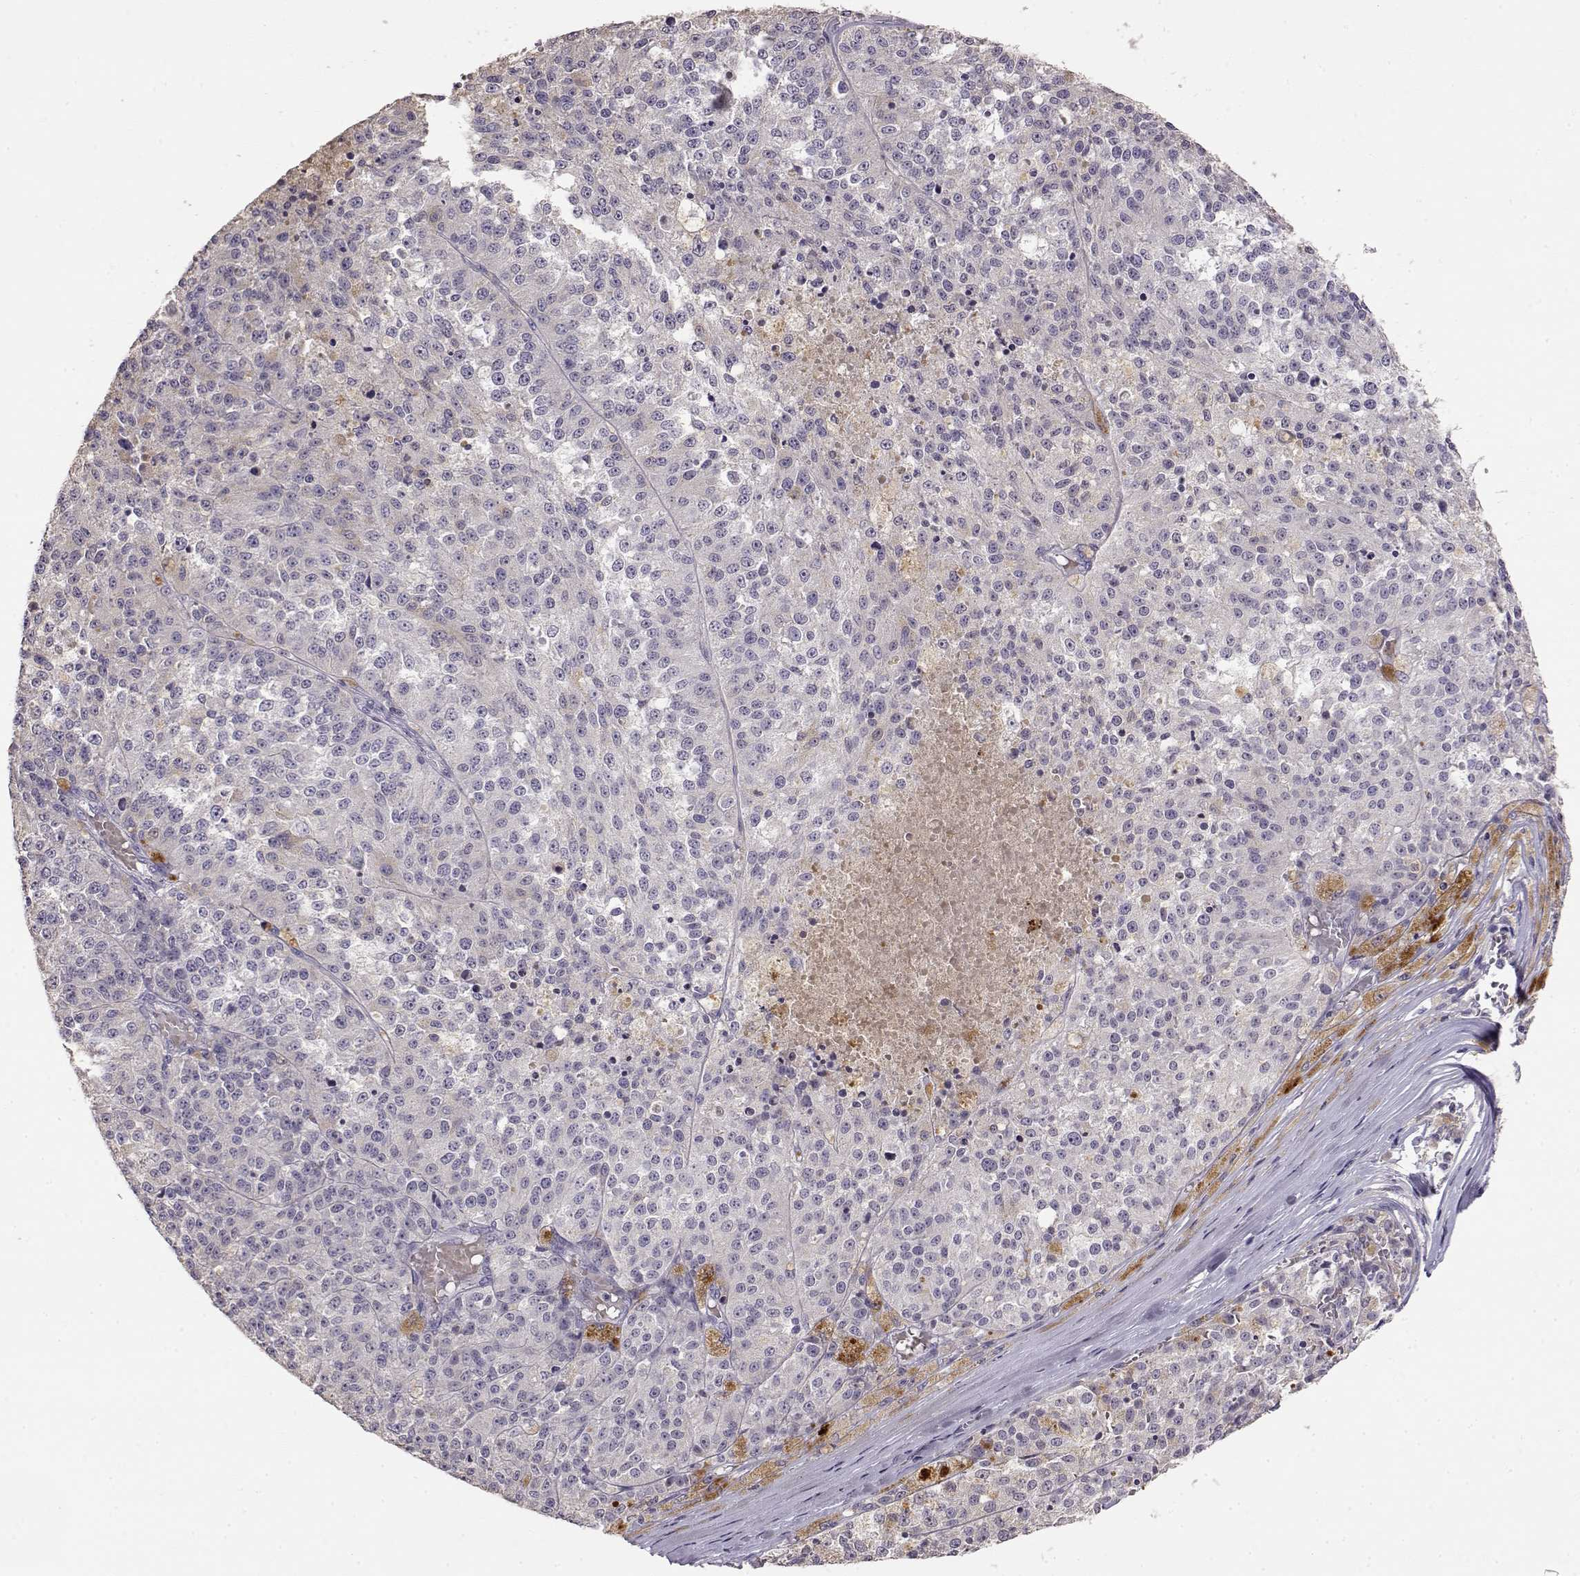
{"staining": {"intensity": "negative", "quantity": "none", "location": "none"}, "tissue": "melanoma", "cell_type": "Tumor cells", "image_type": "cancer", "snomed": [{"axis": "morphology", "description": "Malignant melanoma, Metastatic site"}, {"axis": "topography", "description": "Lymph node"}], "caption": "Tumor cells are negative for brown protein staining in malignant melanoma (metastatic site).", "gene": "TACR1", "patient": {"sex": "female", "age": 64}}